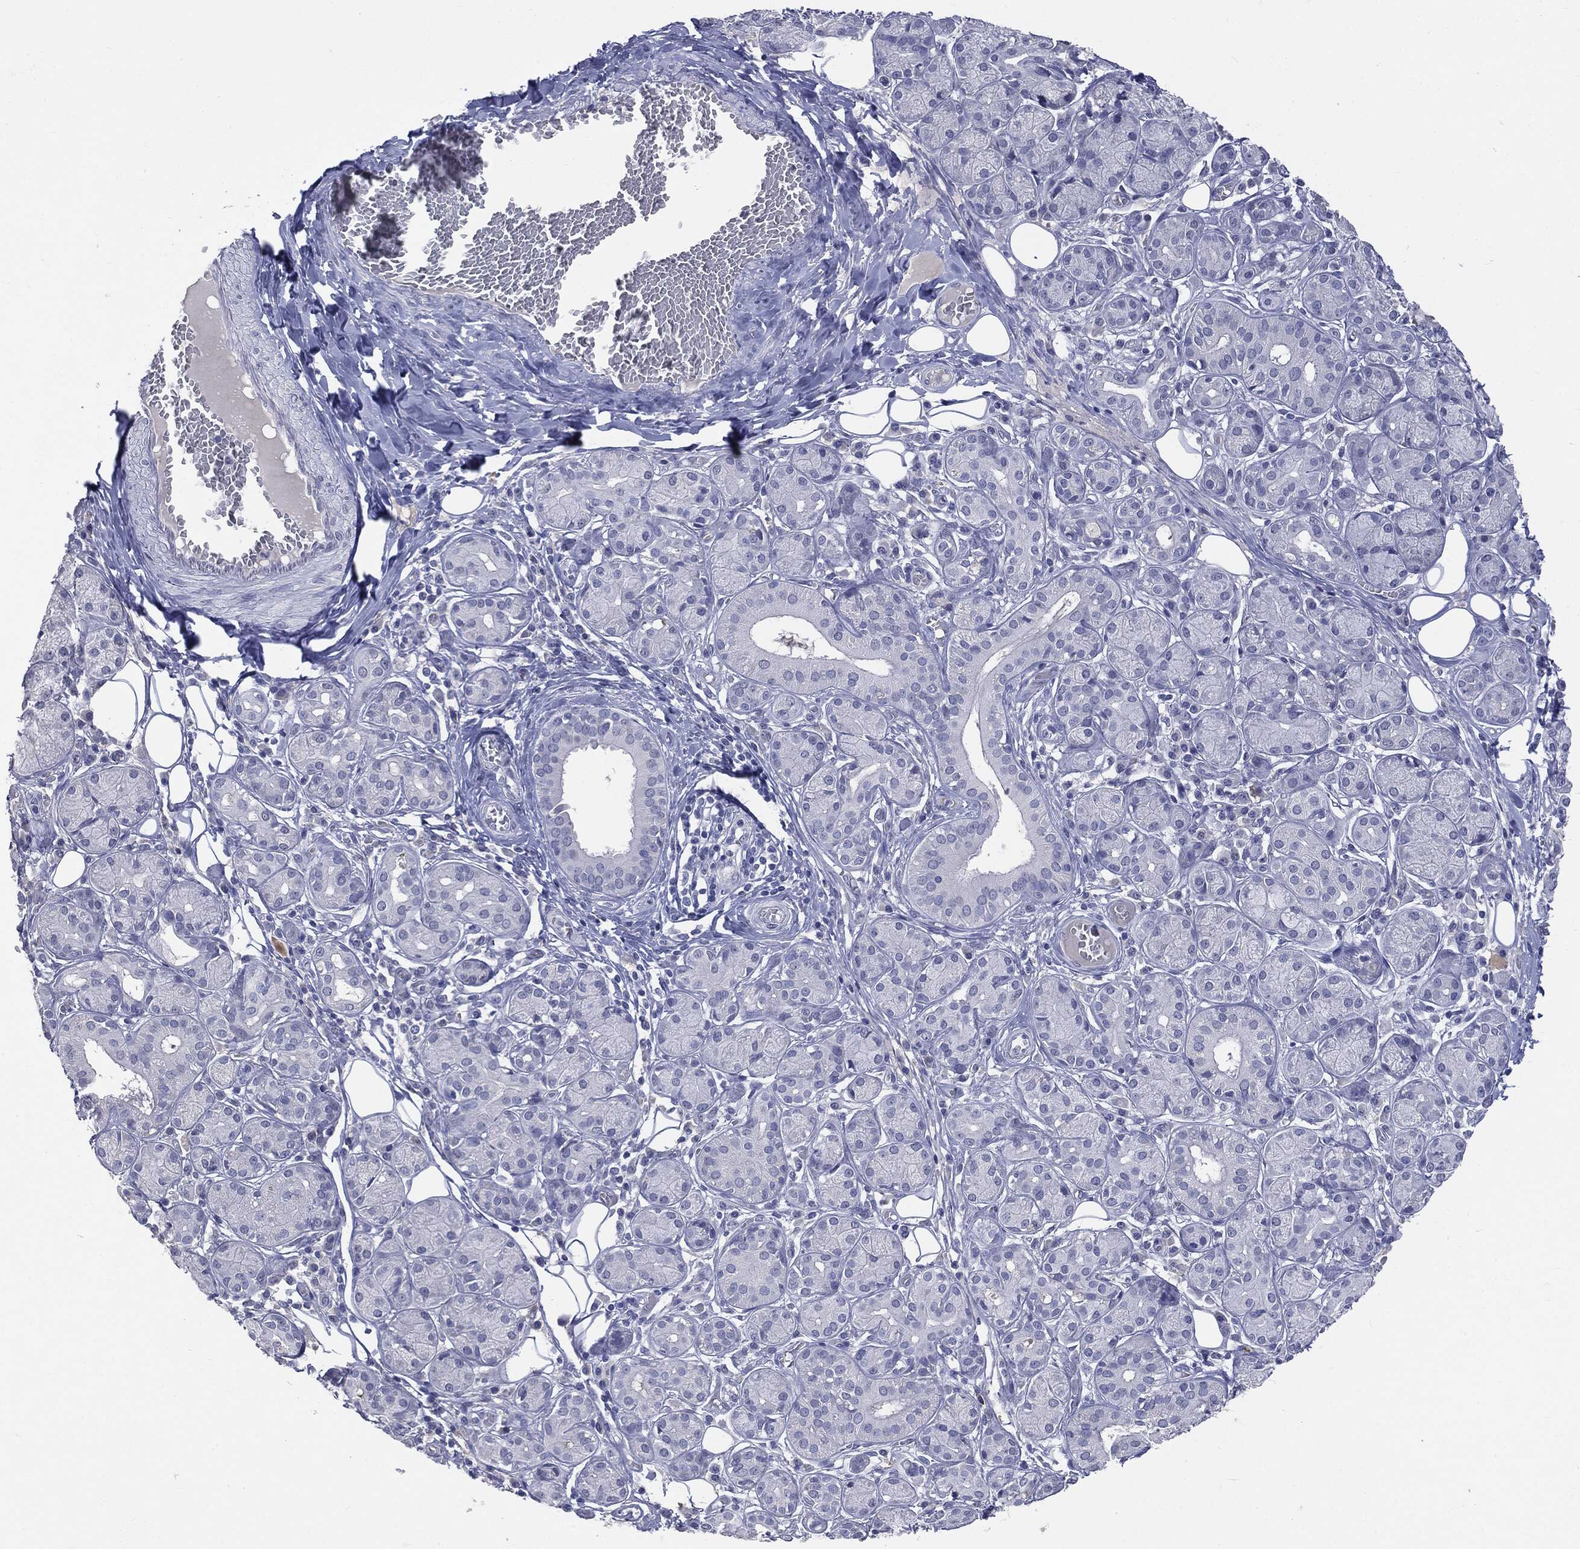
{"staining": {"intensity": "negative", "quantity": "none", "location": "none"}, "tissue": "salivary gland", "cell_type": "Glandular cells", "image_type": "normal", "snomed": [{"axis": "morphology", "description": "Normal tissue, NOS"}, {"axis": "topography", "description": "Salivary gland"}], "caption": "Human salivary gland stained for a protein using IHC exhibits no staining in glandular cells.", "gene": "TSHB", "patient": {"sex": "male", "age": 71}}